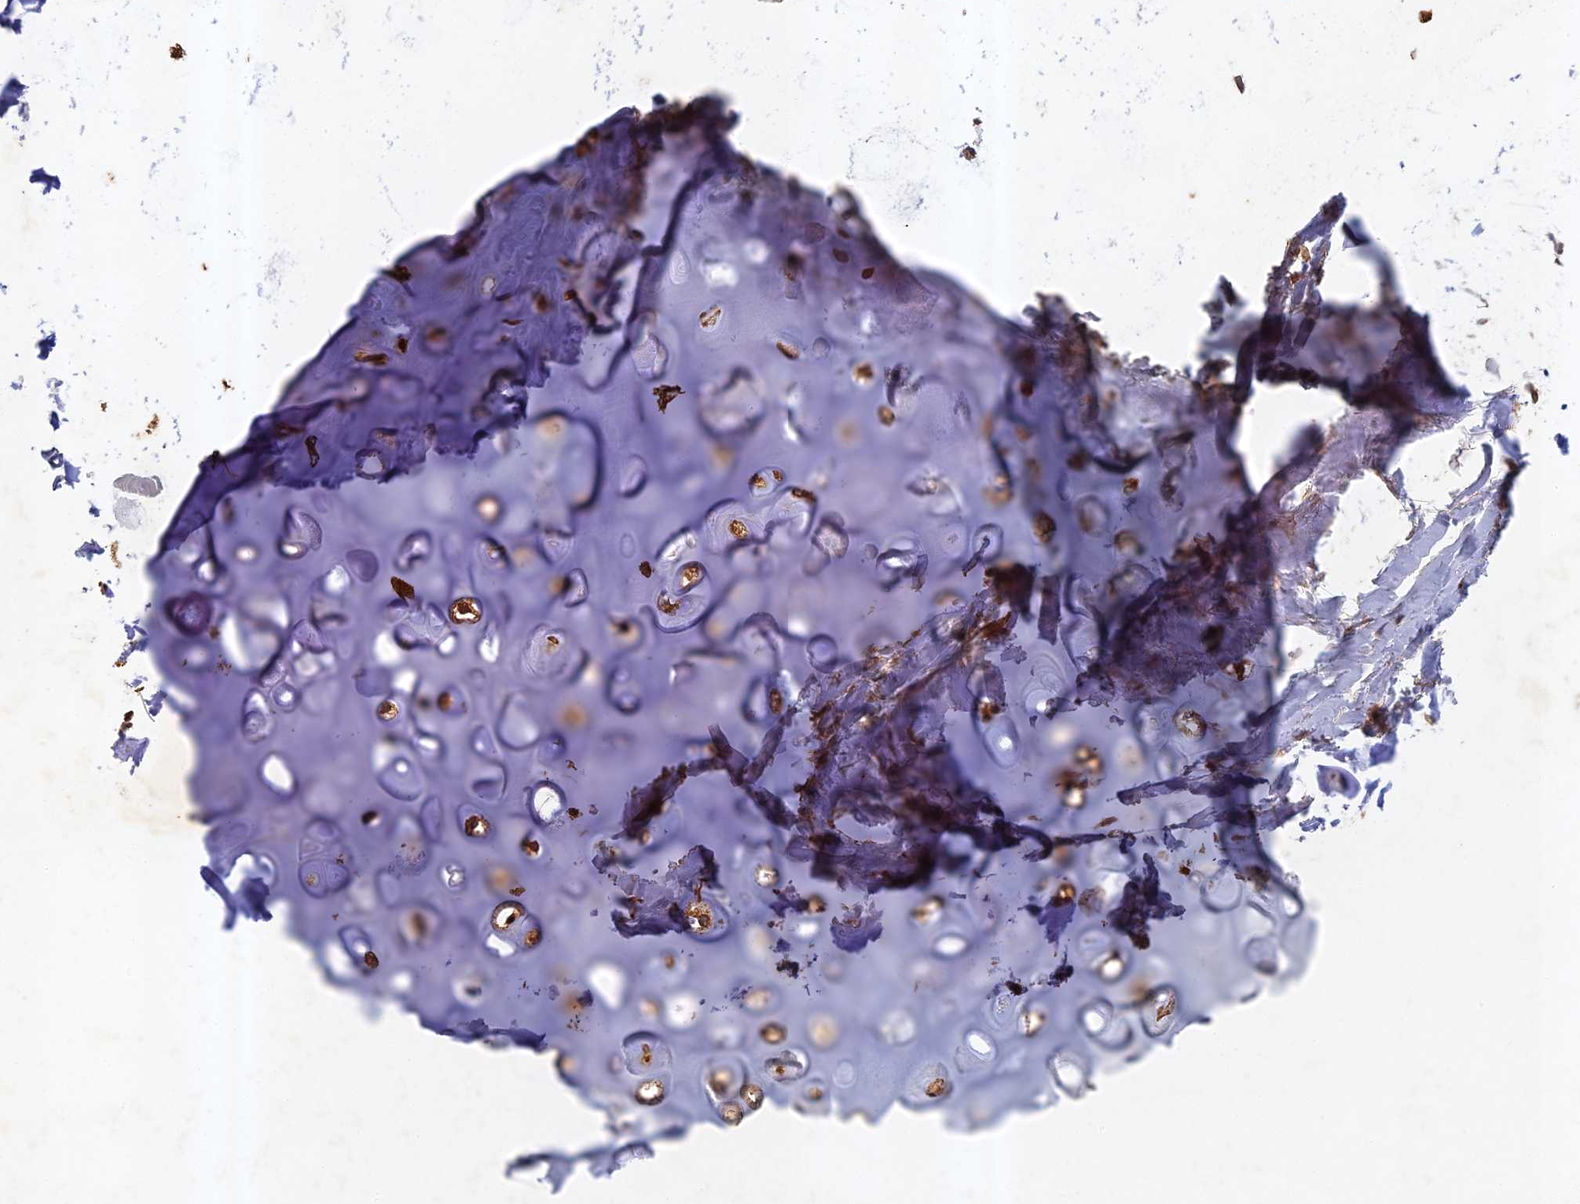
{"staining": {"intensity": "moderate", "quantity": ">75%", "location": "cytoplasmic/membranous,nuclear"}, "tissue": "soft tissue", "cell_type": "Fibroblasts", "image_type": "normal", "snomed": [{"axis": "morphology", "description": "Normal tissue, NOS"}, {"axis": "topography", "description": "Lymph node"}, {"axis": "topography", "description": "Cartilage tissue"}, {"axis": "topography", "description": "Bronchus"}], "caption": "Protein analysis of unremarkable soft tissue demonstrates moderate cytoplasmic/membranous,nuclear positivity in approximately >75% of fibroblasts.", "gene": "ABCB10", "patient": {"sex": "male", "age": 63}}